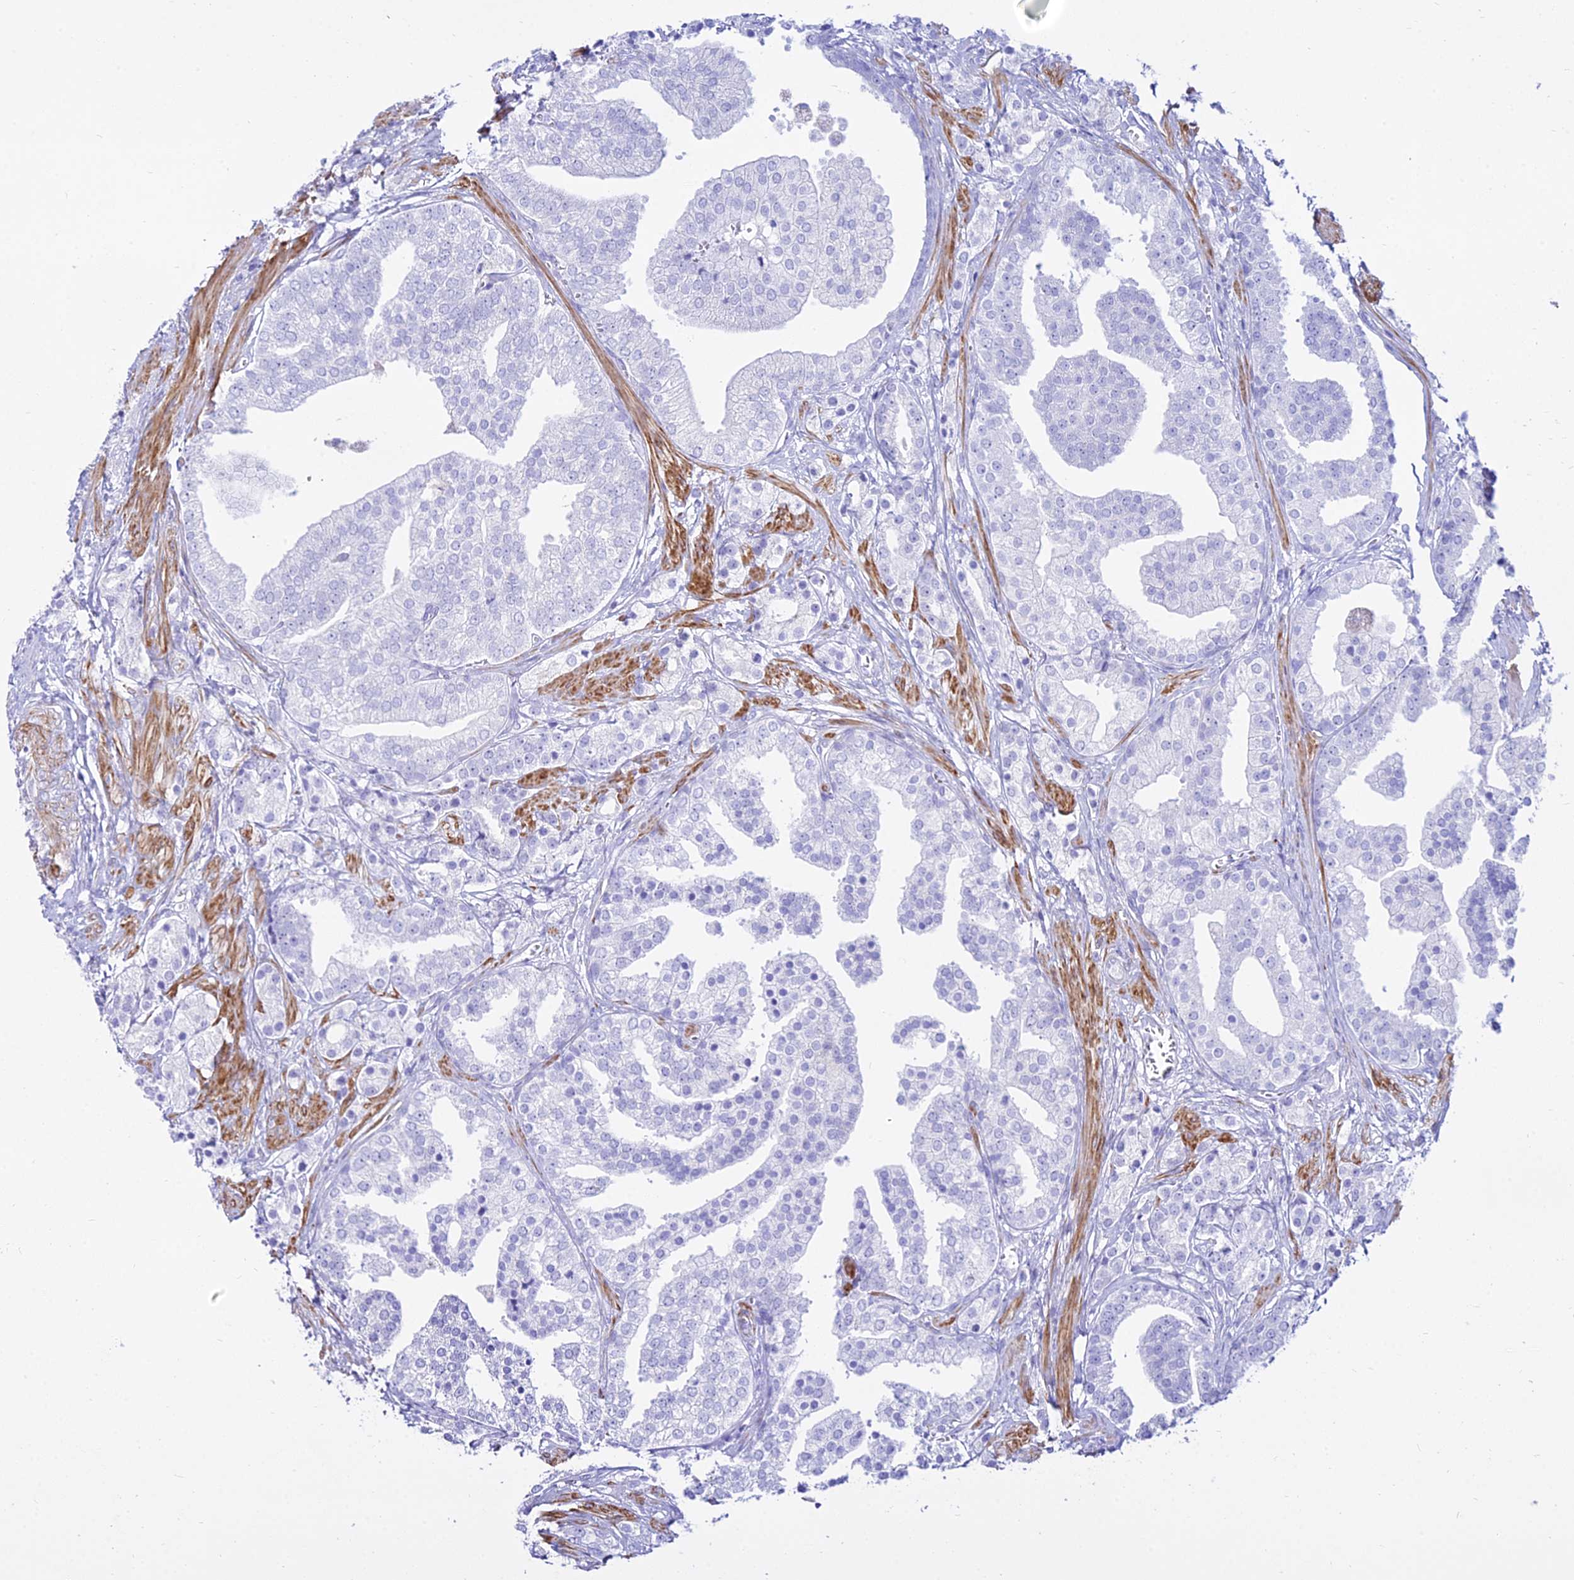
{"staining": {"intensity": "negative", "quantity": "none", "location": "none"}, "tissue": "prostate cancer", "cell_type": "Tumor cells", "image_type": "cancer", "snomed": [{"axis": "morphology", "description": "Adenocarcinoma, High grade"}, {"axis": "topography", "description": "Prostate"}], "caption": "Tumor cells are negative for protein expression in human prostate cancer (adenocarcinoma (high-grade)).", "gene": "DLX1", "patient": {"sex": "male", "age": 50}}